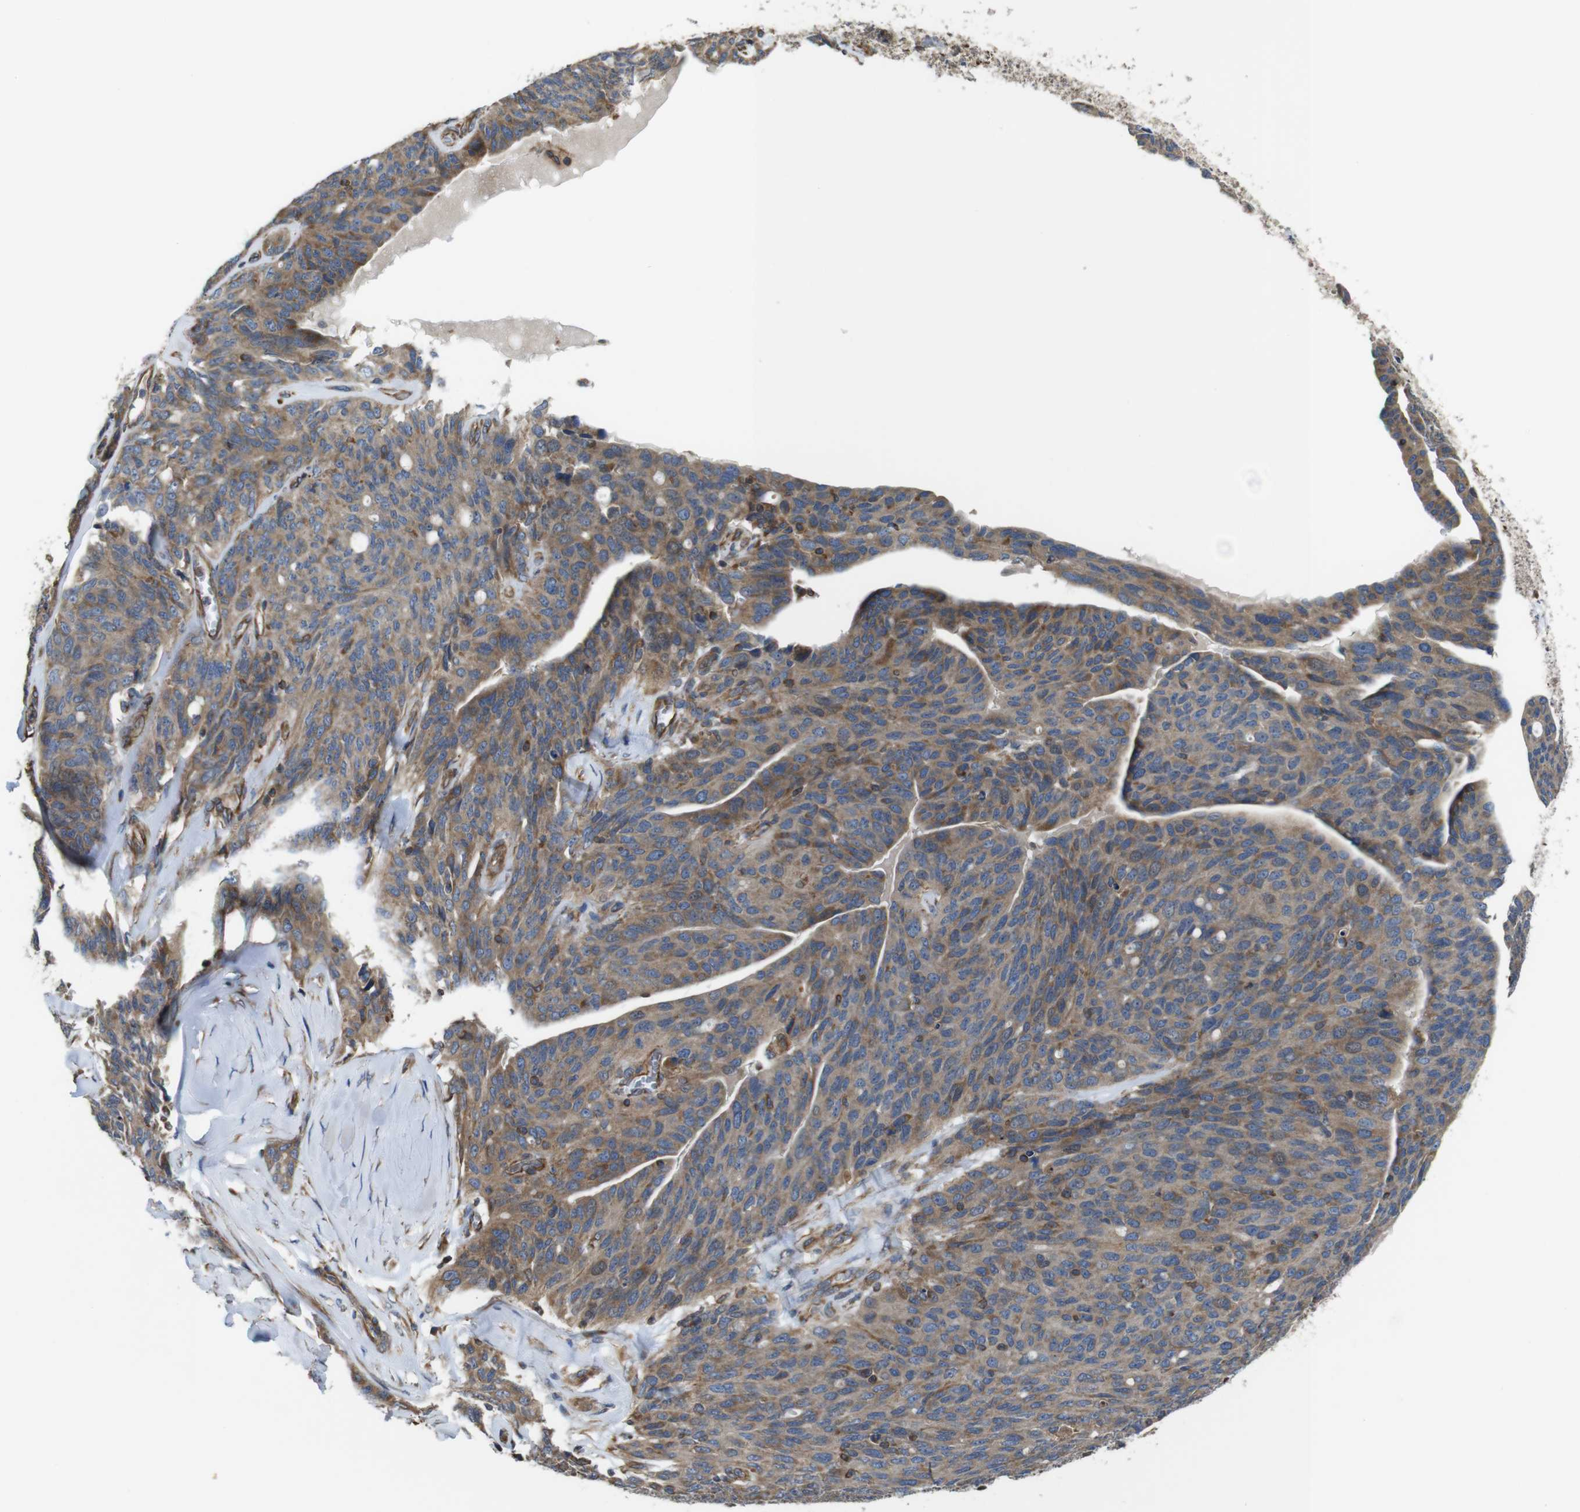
{"staining": {"intensity": "moderate", "quantity": ">75%", "location": "cytoplasmic/membranous"}, "tissue": "ovarian cancer", "cell_type": "Tumor cells", "image_type": "cancer", "snomed": [{"axis": "morphology", "description": "Carcinoma, endometroid"}, {"axis": "topography", "description": "Ovary"}], "caption": "Moderate cytoplasmic/membranous positivity is appreciated in about >75% of tumor cells in endometroid carcinoma (ovarian).", "gene": "POMK", "patient": {"sex": "female", "age": 60}}